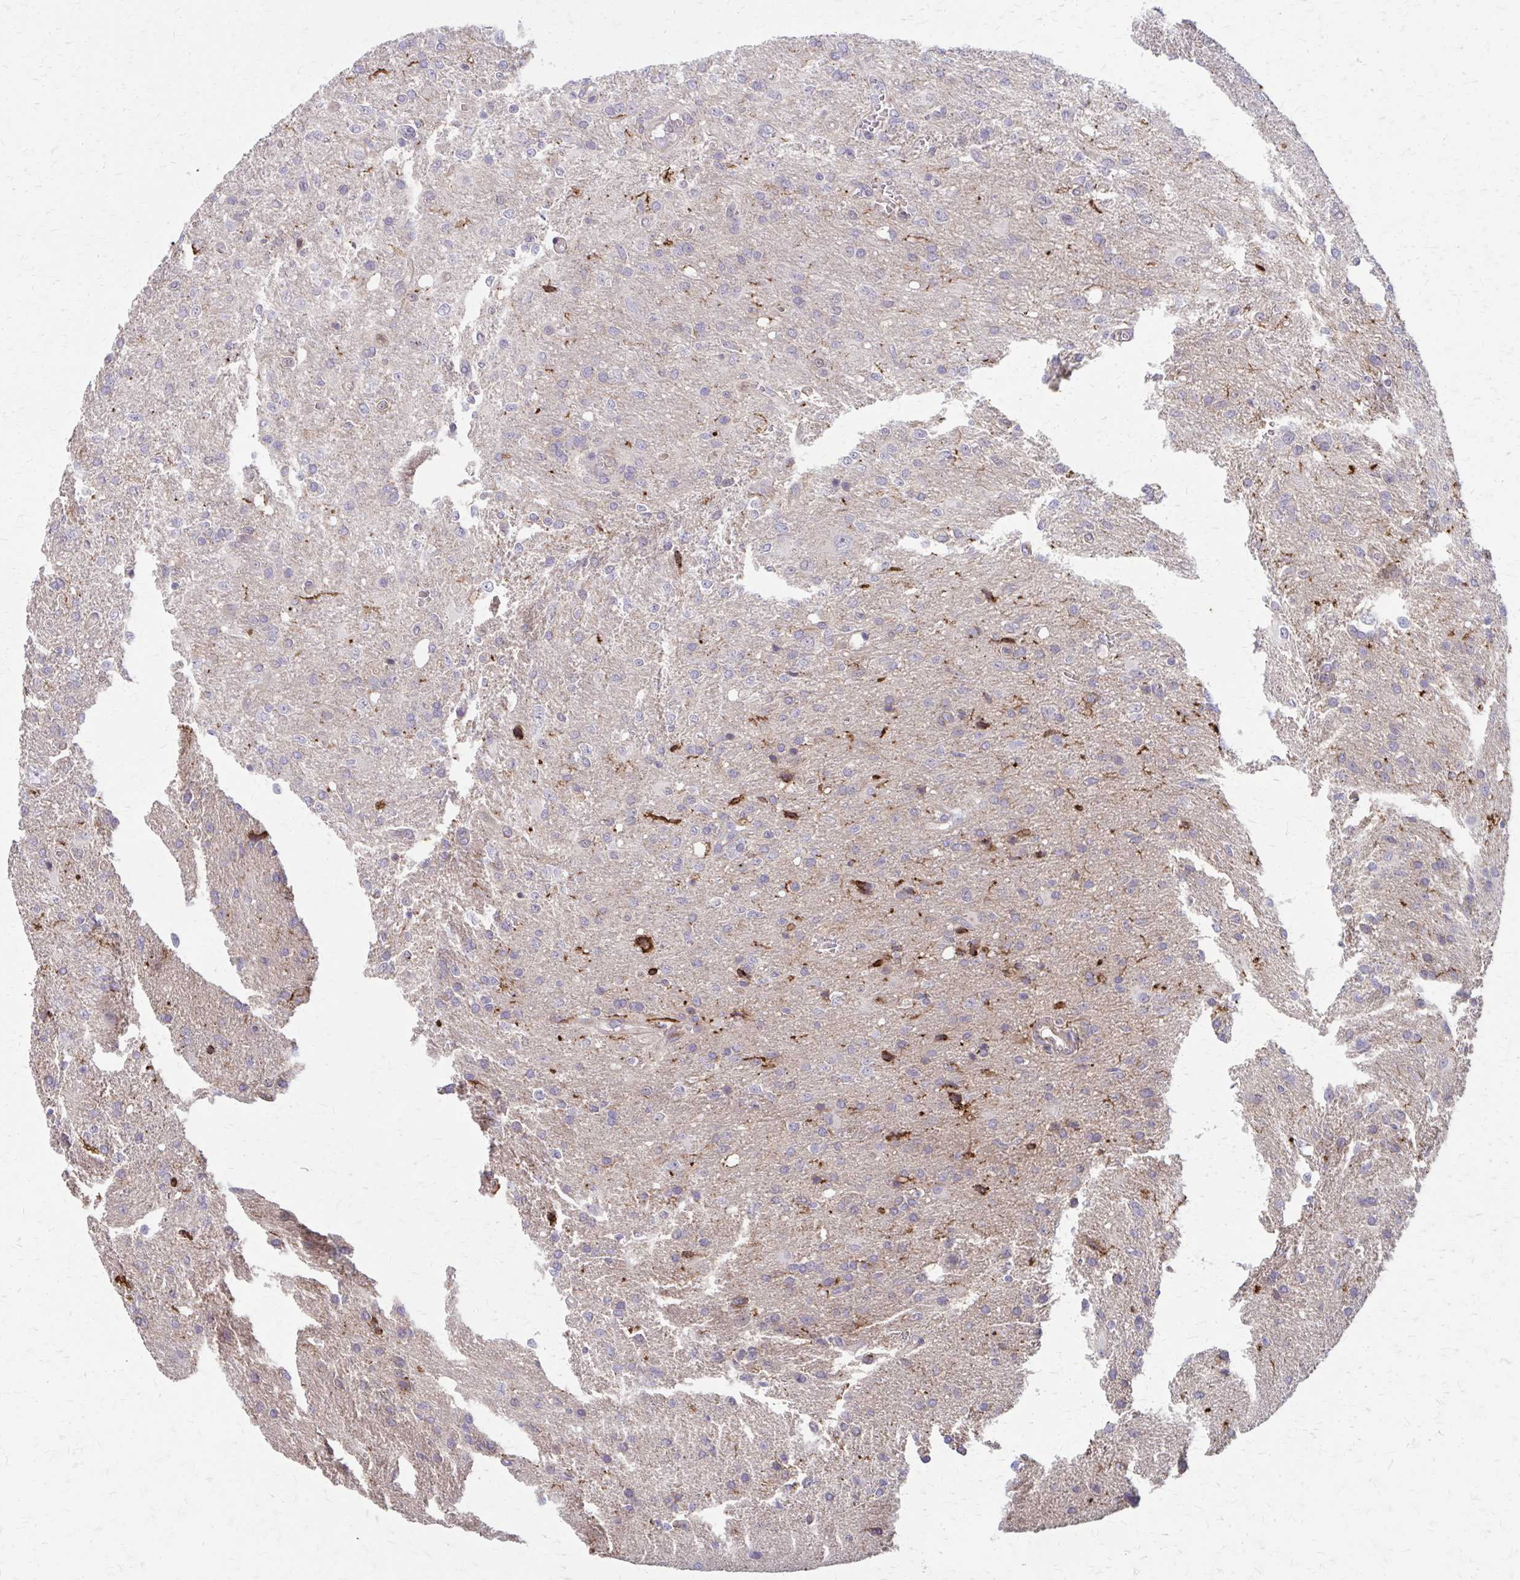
{"staining": {"intensity": "strong", "quantity": "<25%", "location": "cytoplasmic/membranous"}, "tissue": "glioma", "cell_type": "Tumor cells", "image_type": "cancer", "snomed": [{"axis": "morphology", "description": "Glioma, malignant, Low grade"}, {"axis": "topography", "description": "Brain"}], "caption": "DAB immunohistochemical staining of glioma exhibits strong cytoplasmic/membranous protein expression in approximately <25% of tumor cells.", "gene": "MMP14", "patient": {"sex": "male", "age": 66}}